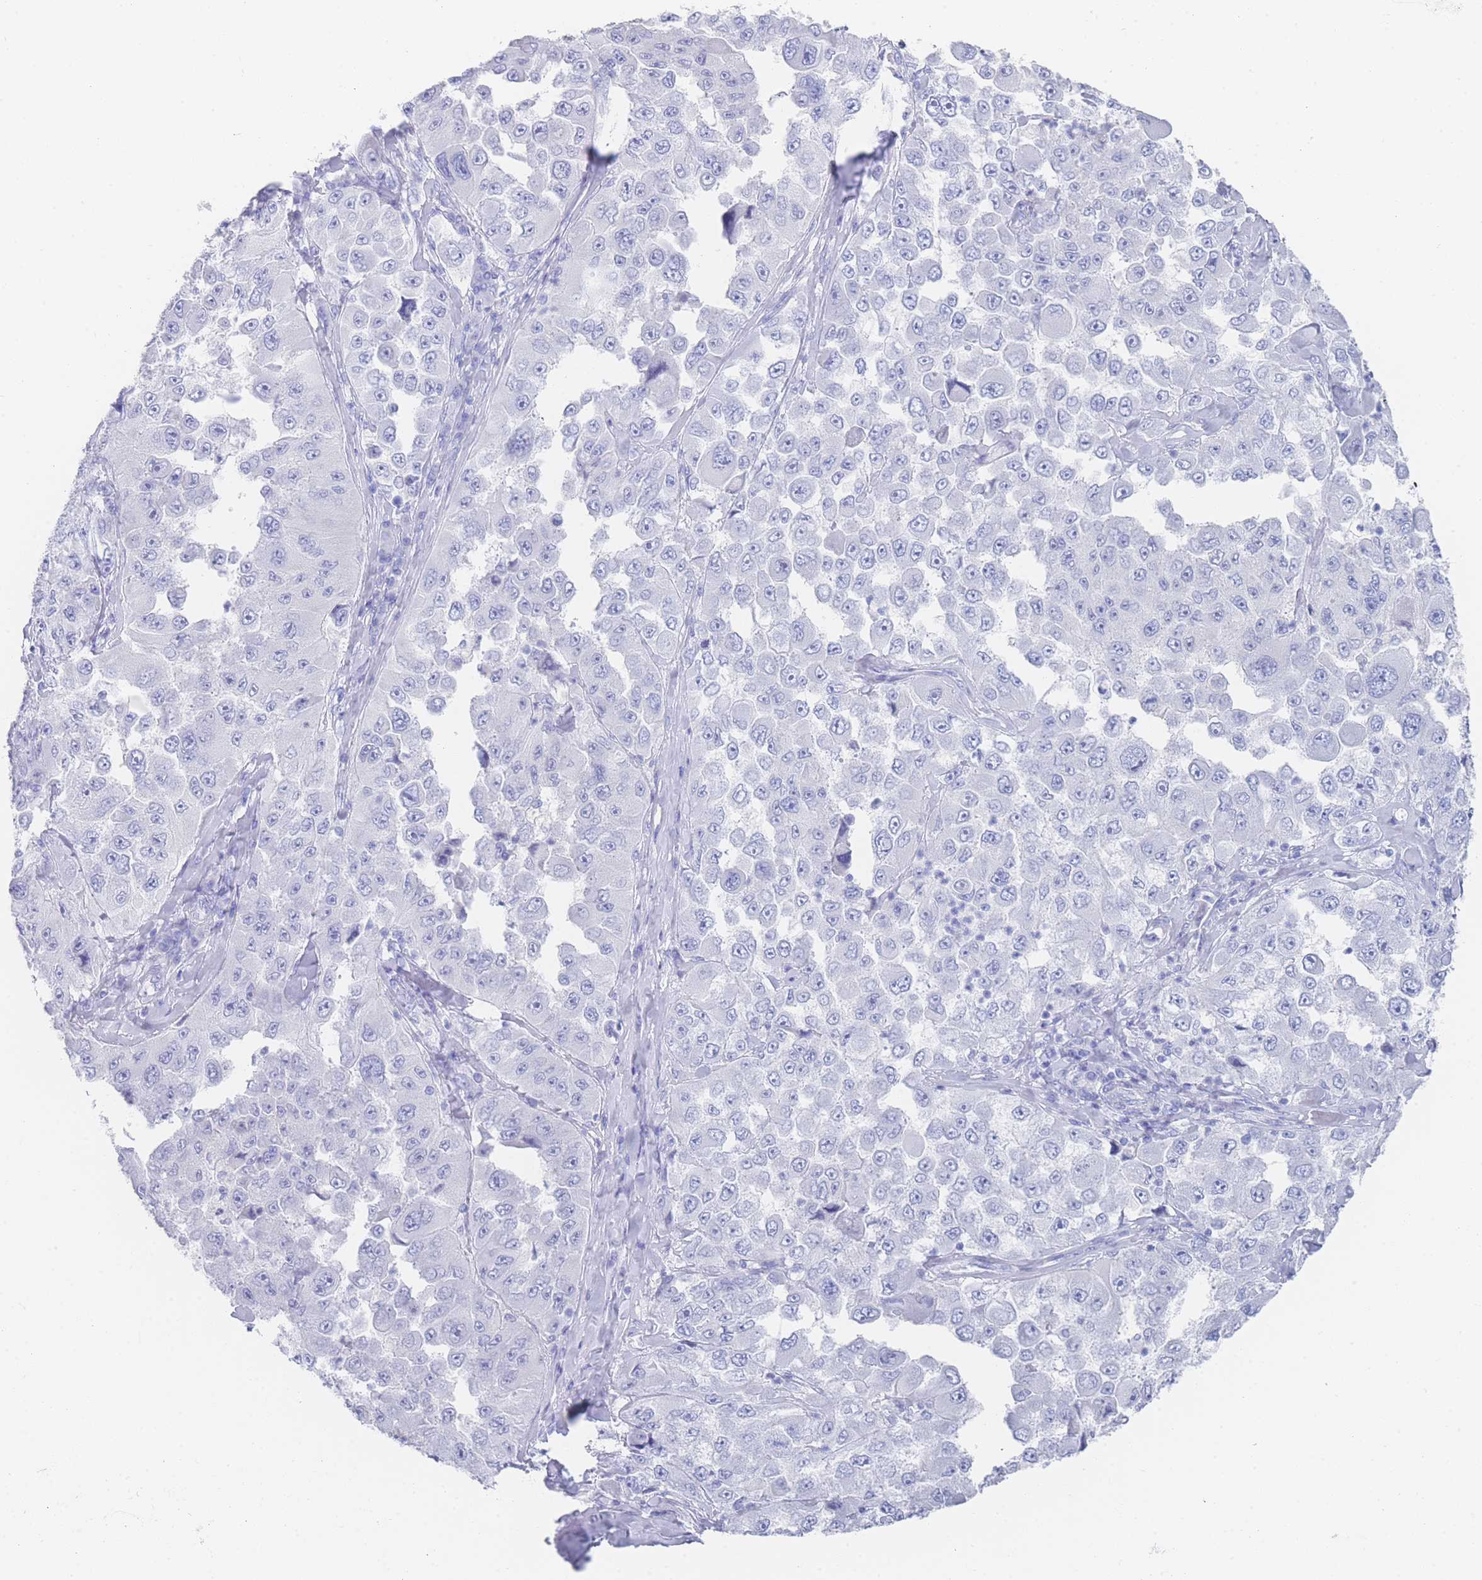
{"staining": {"intensity": "negative", "quantity": "none", "location": "none"}, "tissue": "melanoma", "cell_type": "Tumor cells", "image_type": "cancer", "snomed": [{"axis": "morphology", "description": "Malignant melanoma, Metastatic site"}, {"axis": "topography", "description": "Lymph node"}], "caption": "Melanoma was stained to show a protein in brown. There is no significant staining in tumor cells. (DAB immunohistochemistry with hematoxylin counter stain).", "gene": "LRRC37A", "patient": {"sex": "male", "age": 62}}